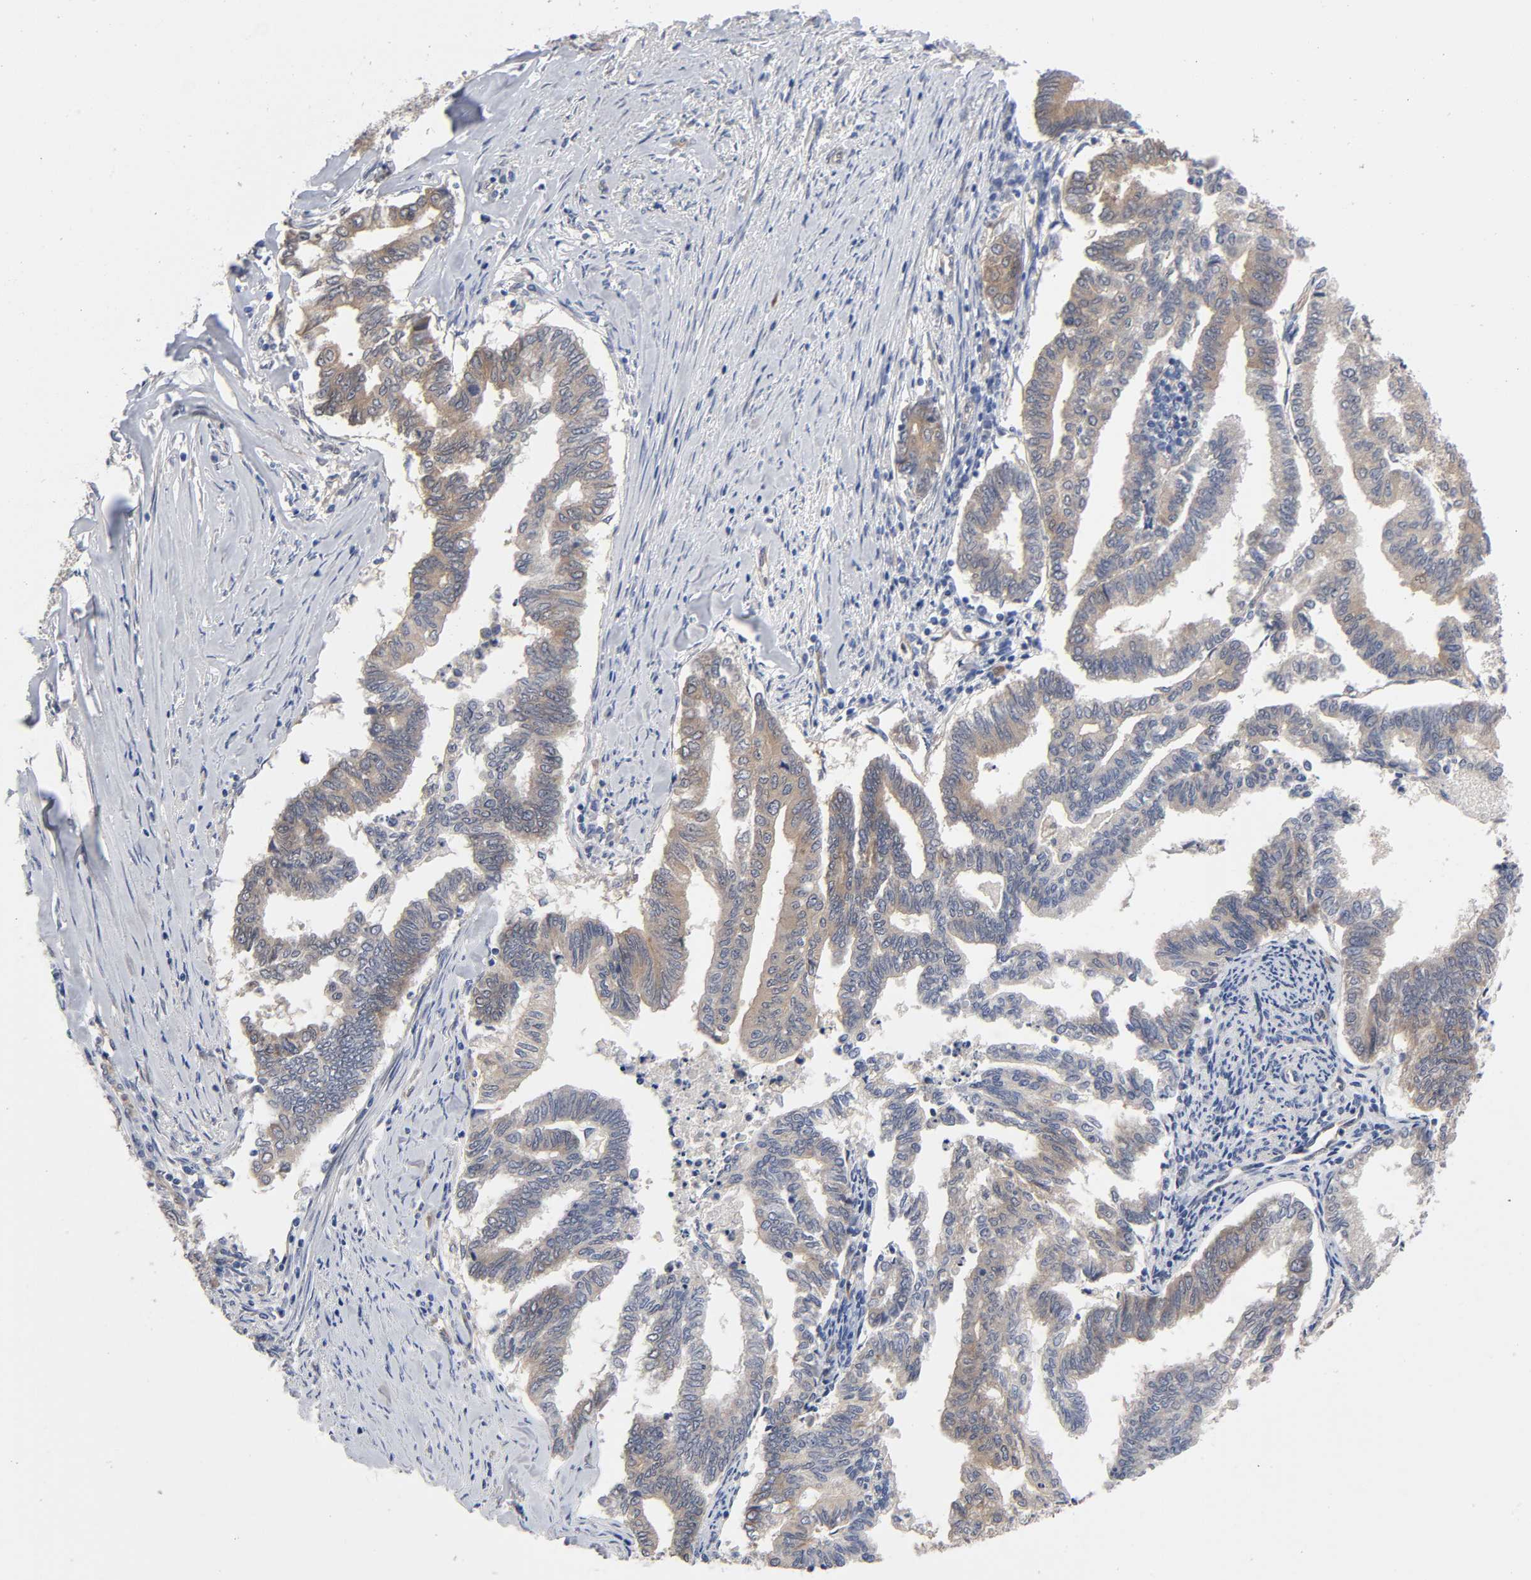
{"staining": {"intensity": "weak", "quantity": "<25%", "location": "cytoplasmic/membranous"}, "tissue": "endometrial cancer", "cell_type": "Tumor cells", "image_type": "cancer", "snomed": [{"axis": "morphology", "description": "Adenocarcinoma, NOS"}, {"axis": "topography", "description": "Endometrium"}], "caption": "Tumor cells show no significant protein expression in adenocarcinoma (endometrial).", "gene": "RAB13", "patient": {"sex": "female", "age": 79}}